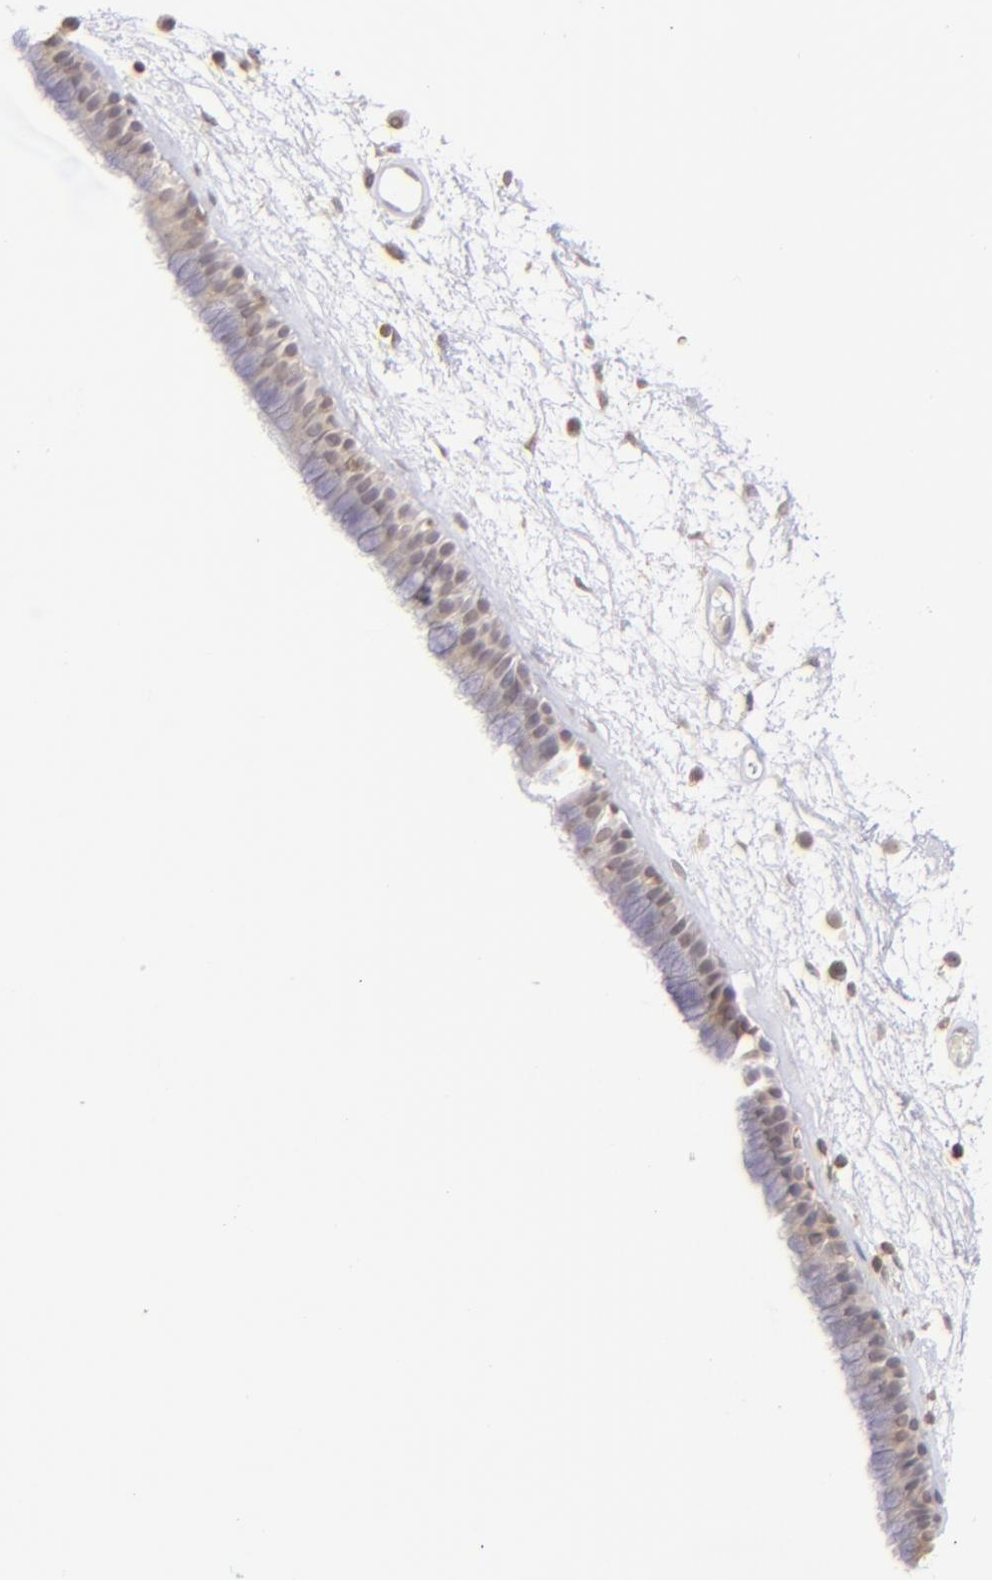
{"staining": {"intensity": "weak", "quantity": ">75%", "location": "cytoplasmic/membranous,nuclear"}, "tissue": "nasopharynx", "cell_type": "Respiratory epithelial cells", "image_type": "normal", "snomed": [{"axis": "morphology", "description": "Normal tissue, NOS"}, {"axis": "morphology", "description": "Inflammation, NOS"}, {"axis": "topography", "description": "Nasopharynx"}], "caption": "This image demonstrates immunohistochemistry (IHC) staining of normal nasopharynx, with low weak cytoplasmic/membranous,nuclear staining in approximately >75% of respiratory epithelial cells.", "gene": "CLDN2", "patient": {"sex": "male", "age": 48}}